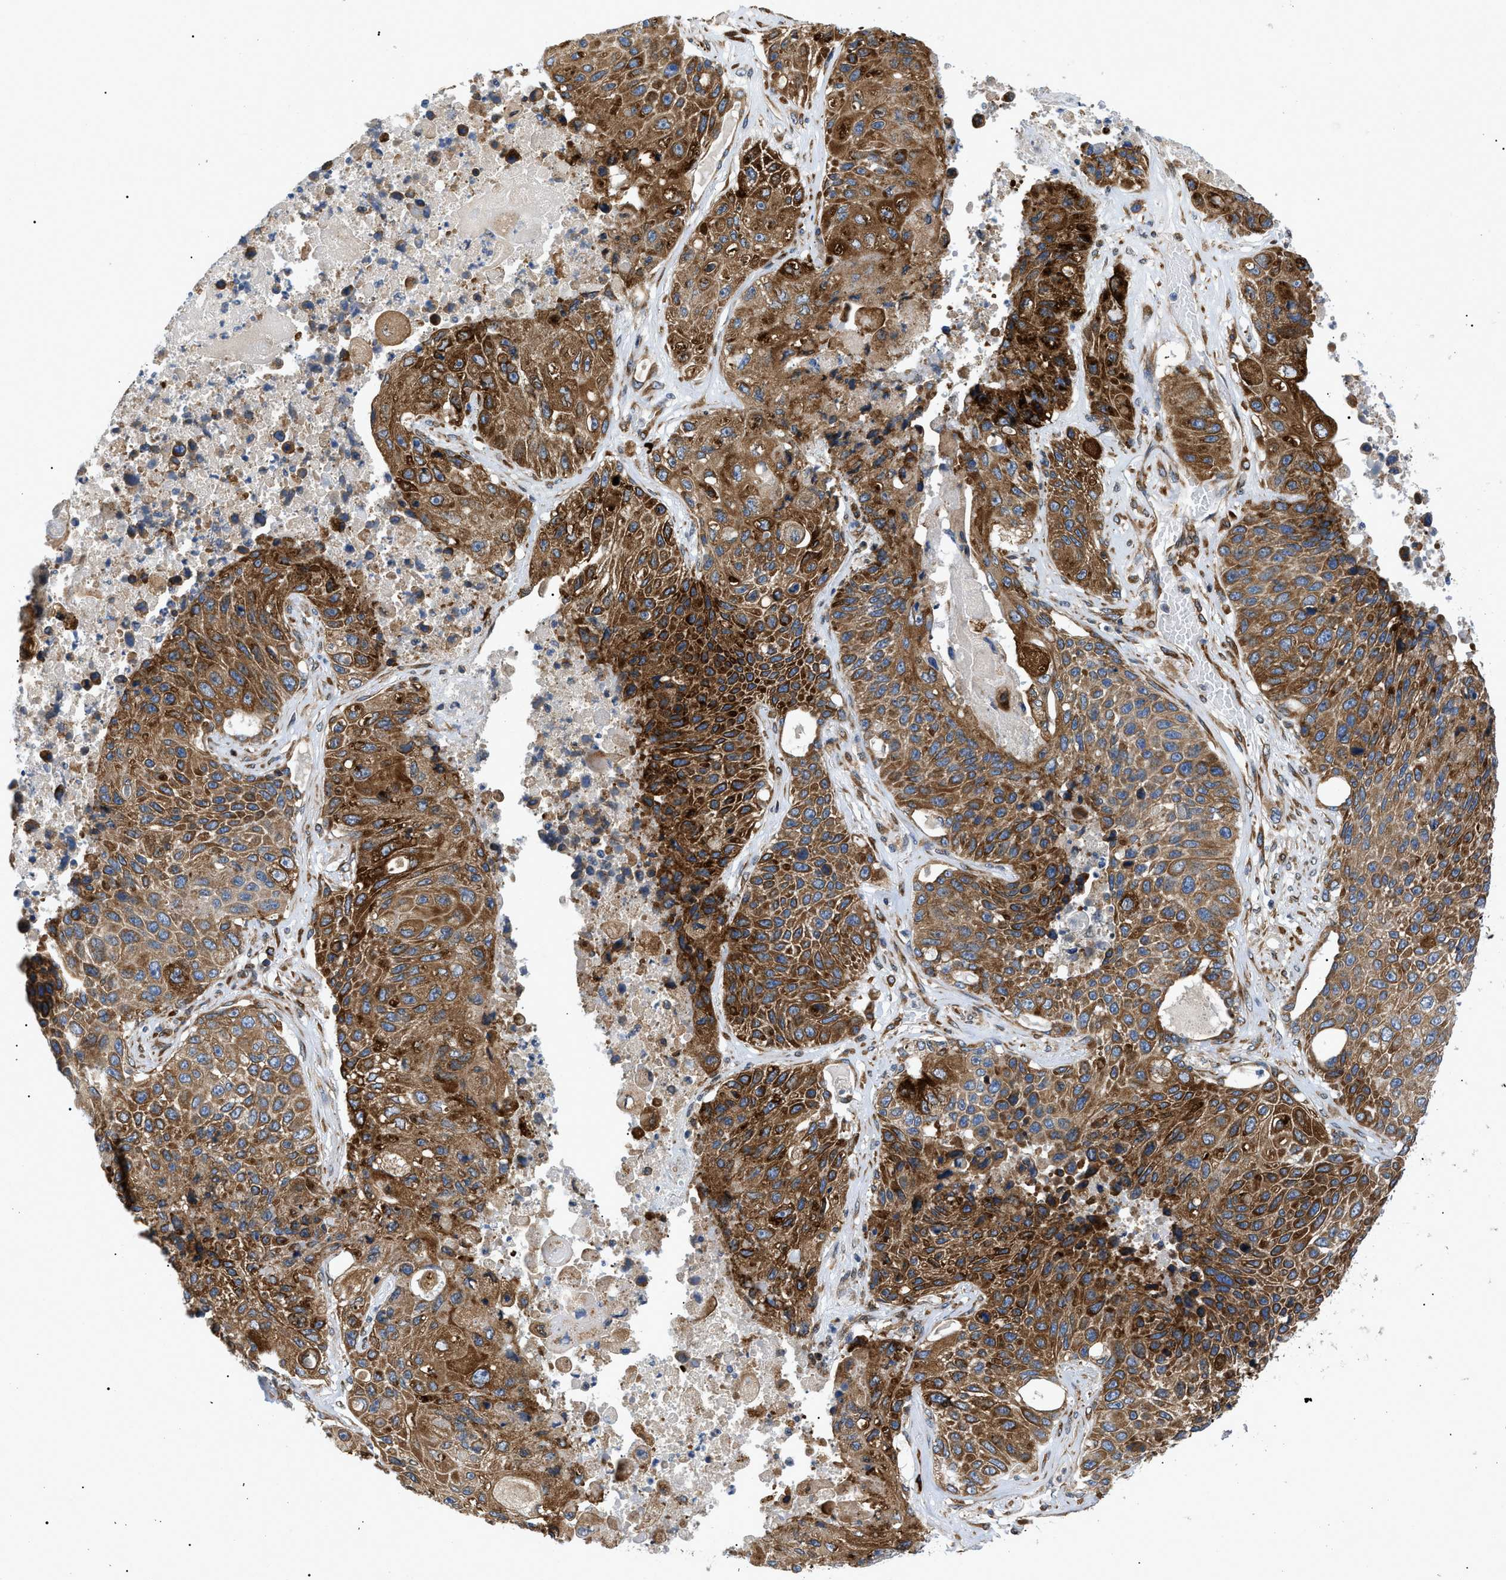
{"staining": {"intensity": "strong", "quantity": ">75%", "location": "cytoplasmic/membranous"}, "tissue": "lung cancer", "cell_type": "Tumor cells", "image_type": "cancer", "snomed": [{"axis": "morphology", "description": "Squamous cell carcinoma, NOS"}, {"axis": "topography", "description": "Lung"}], "caption": "There is high levels of strong cytoplasmic/membranous staining in tumor cells of lung cancer (squamous cell carcinoma), as demonstrated by immunohistochemical staining (brown color).", "gene": "DERL1", "patient": {"sex": "male", "age": 61}}